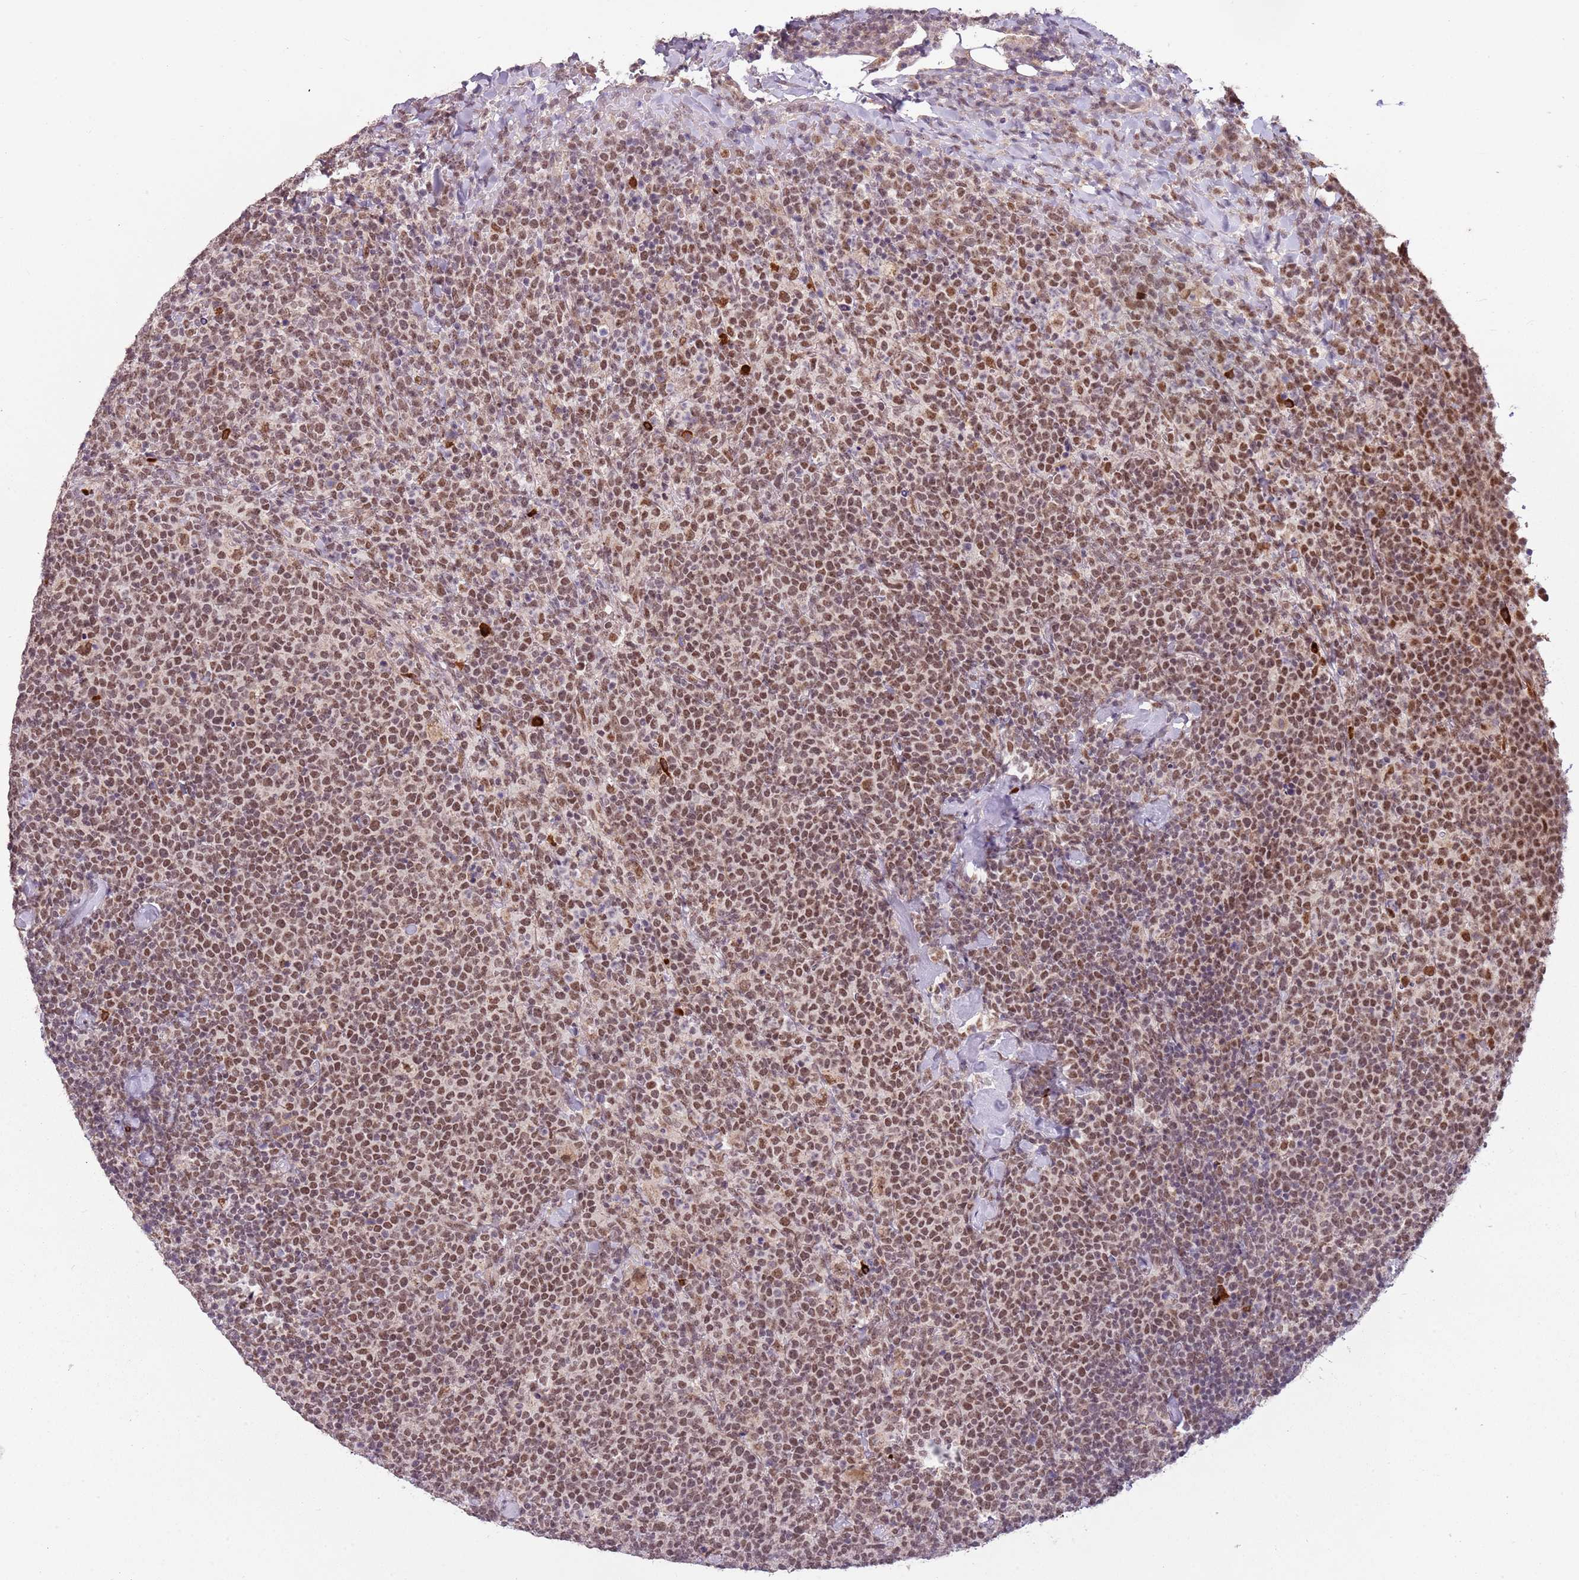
{"staining": {"intensity": "moderate", "quantity": ">75%", "location": "nuclear"}, "tissue": "lymphoma", "cell_type": "Tumor cells", "image_type": "cancer", "snomed": [{"axis": "morphology", "description": "Malignant lymphoma, non-Hodgkin's type, High grade"}, {"axis": "topography", "description": "Lymph node"}], "caption": "The histopathology image demonstrates a brown stain indicating the presence of a protein in the nuclear of tumor cells in high-grade malignant lymphoma, non-Hodgkin's type. (Brightfield microscopy of DAB IHC at high magnification).", "gene": "FAM120AOS", "patient": {"sex": "male", "age": 61}}